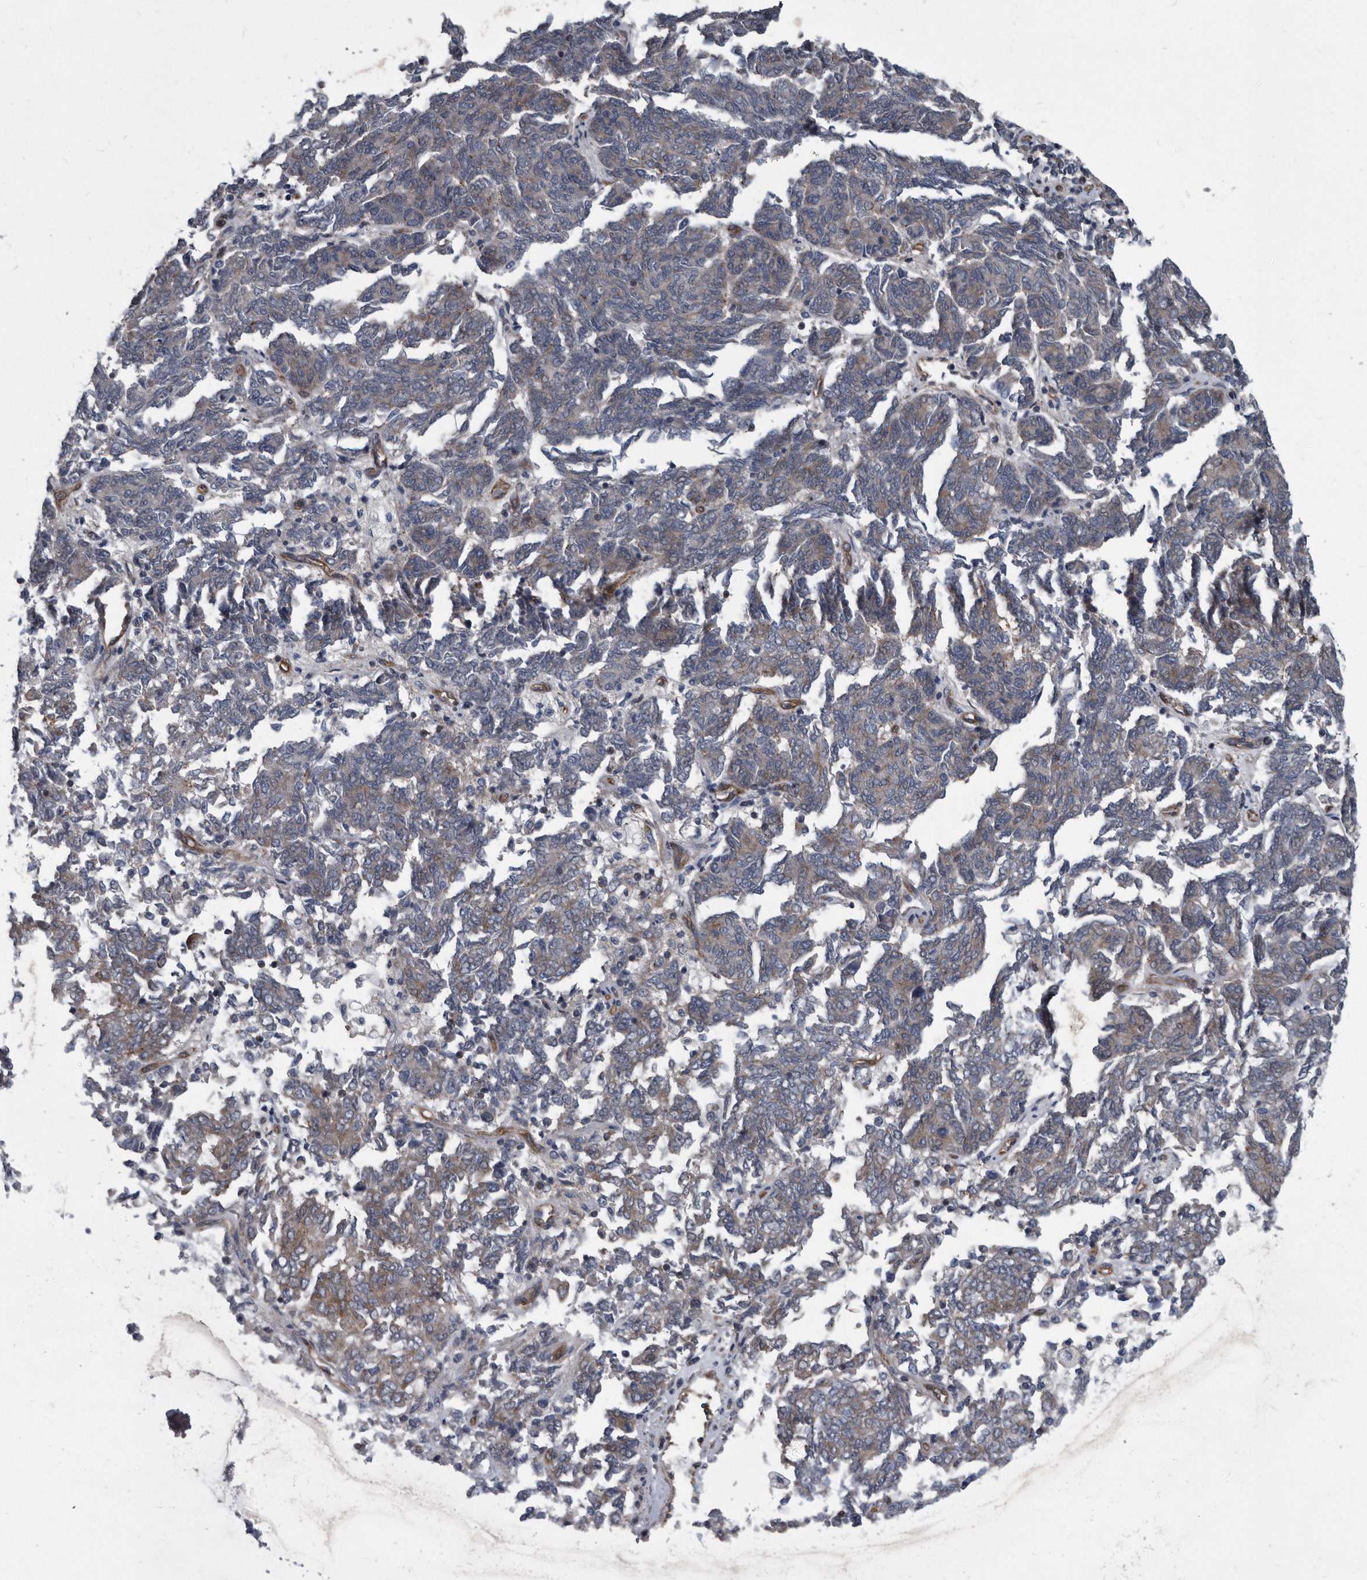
{"staining": {"intensity": "negative", "quantity": "none", "location": "none"}, "tissue": "endometrial cancer", "cell_type": "Tumor cells", "image_type": "cancer", "snomed": [{"axis": "morphology", "description": "Adenocarcinoma, NOS"}, {"axis": "topography", "description": "Endometrium"}], "caption": "A high-resolution image shows IHC staining of endometrial cancer, which reveals no significant positivity in tumor cells. Nuclei are stained in blue.", "gene": "ARMCX1", "patient": {"sex": "female", "age": 80}}